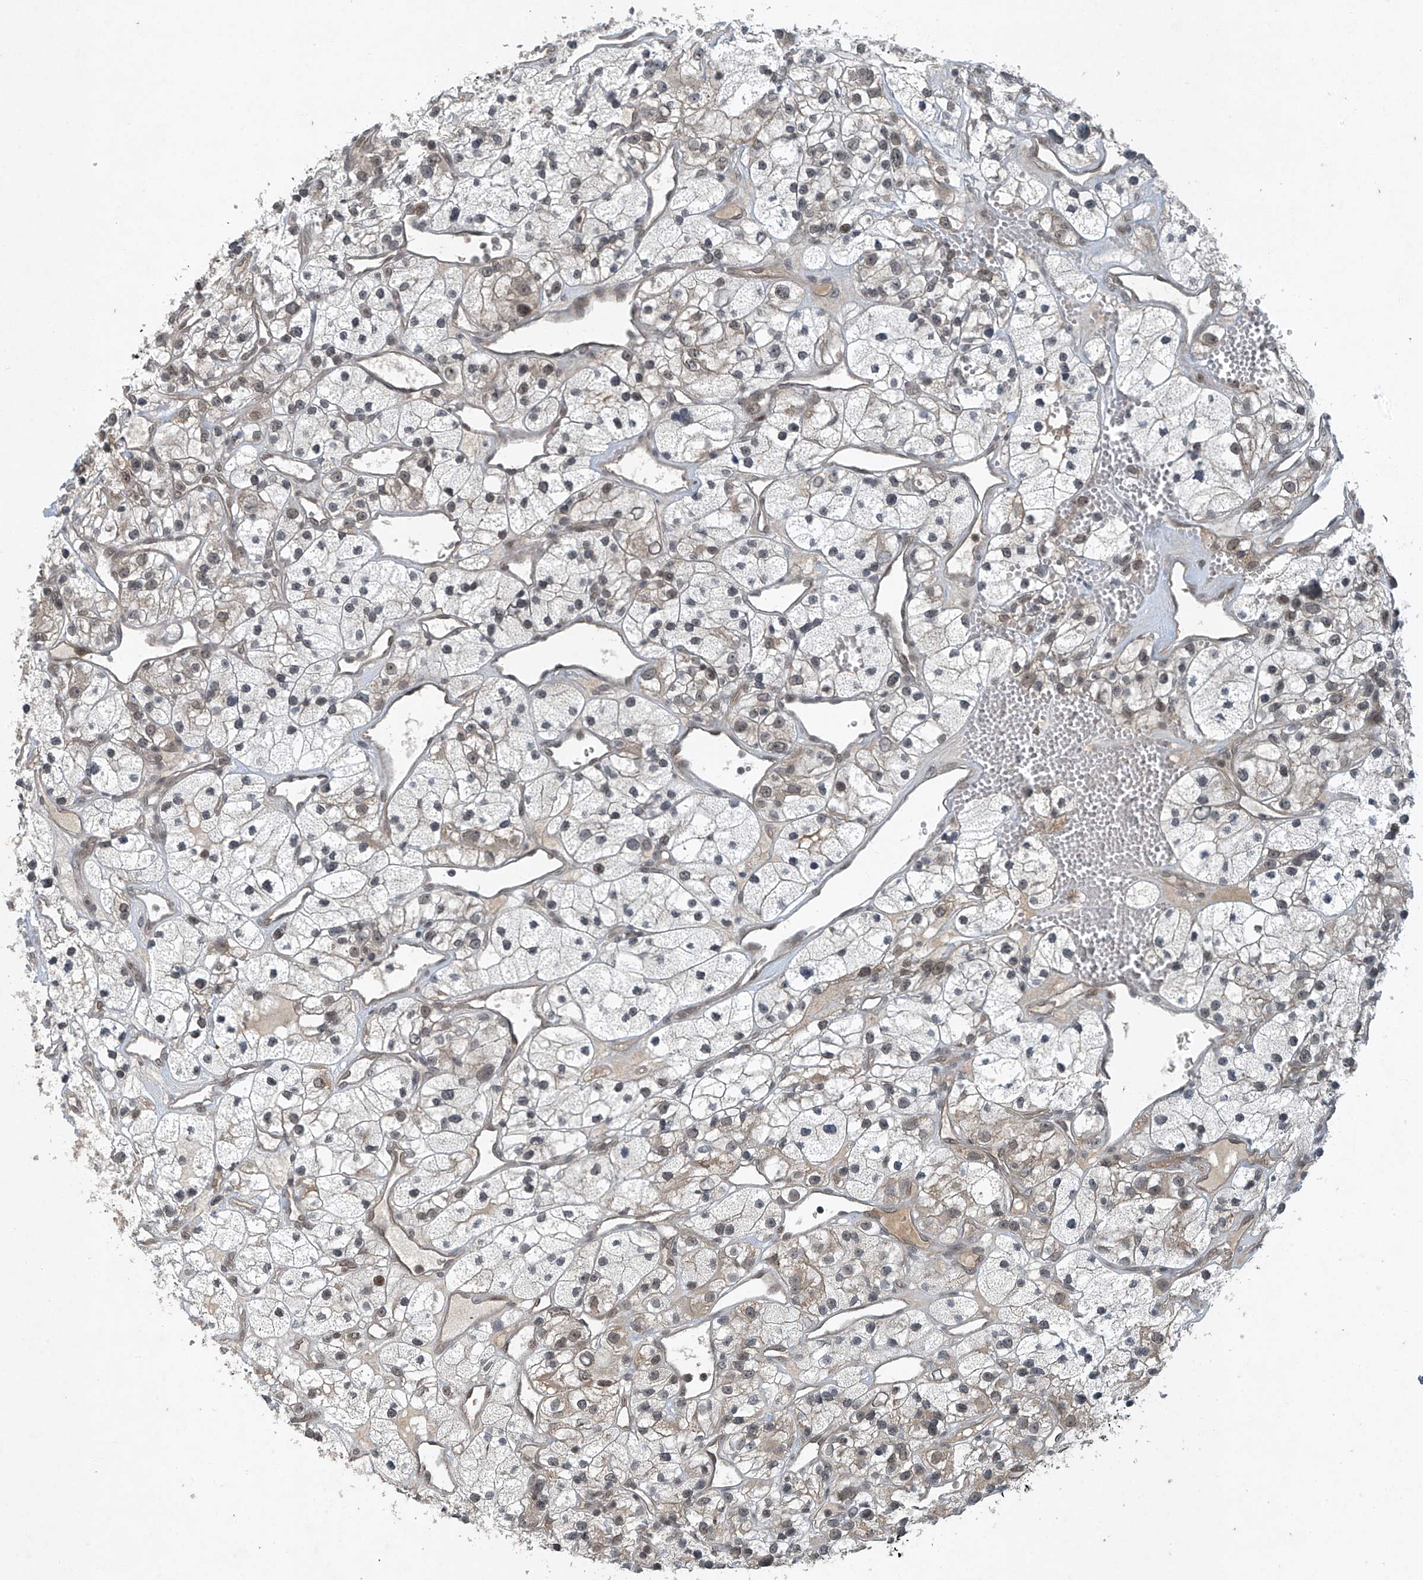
{"staining": {"intensity": "weak", "quantity": "<25%", "location": "cytoplasmic/membranous"}, "tissue": "renal cancer", "cell_type": "Tumor cells", "image_type": "cancer", "snomed": [{"axis": "morphology", "description": "Adenocarcinoma, NOS"}, {"axis": "topography", "description": "Kidney"}], "caption": "IHC histopathology image of neoplastic tissue: human renal cancer (adenocarcinoma) stained with DAB shows no significant protein expression in tumor cells. Brightfield microscopy of immunohistochemistry stained with DAB (brown) and hematoxylin (blue), captured at high magnification.", "gene": "TAF8", "patient": {"sex": "female", "age": 57}}